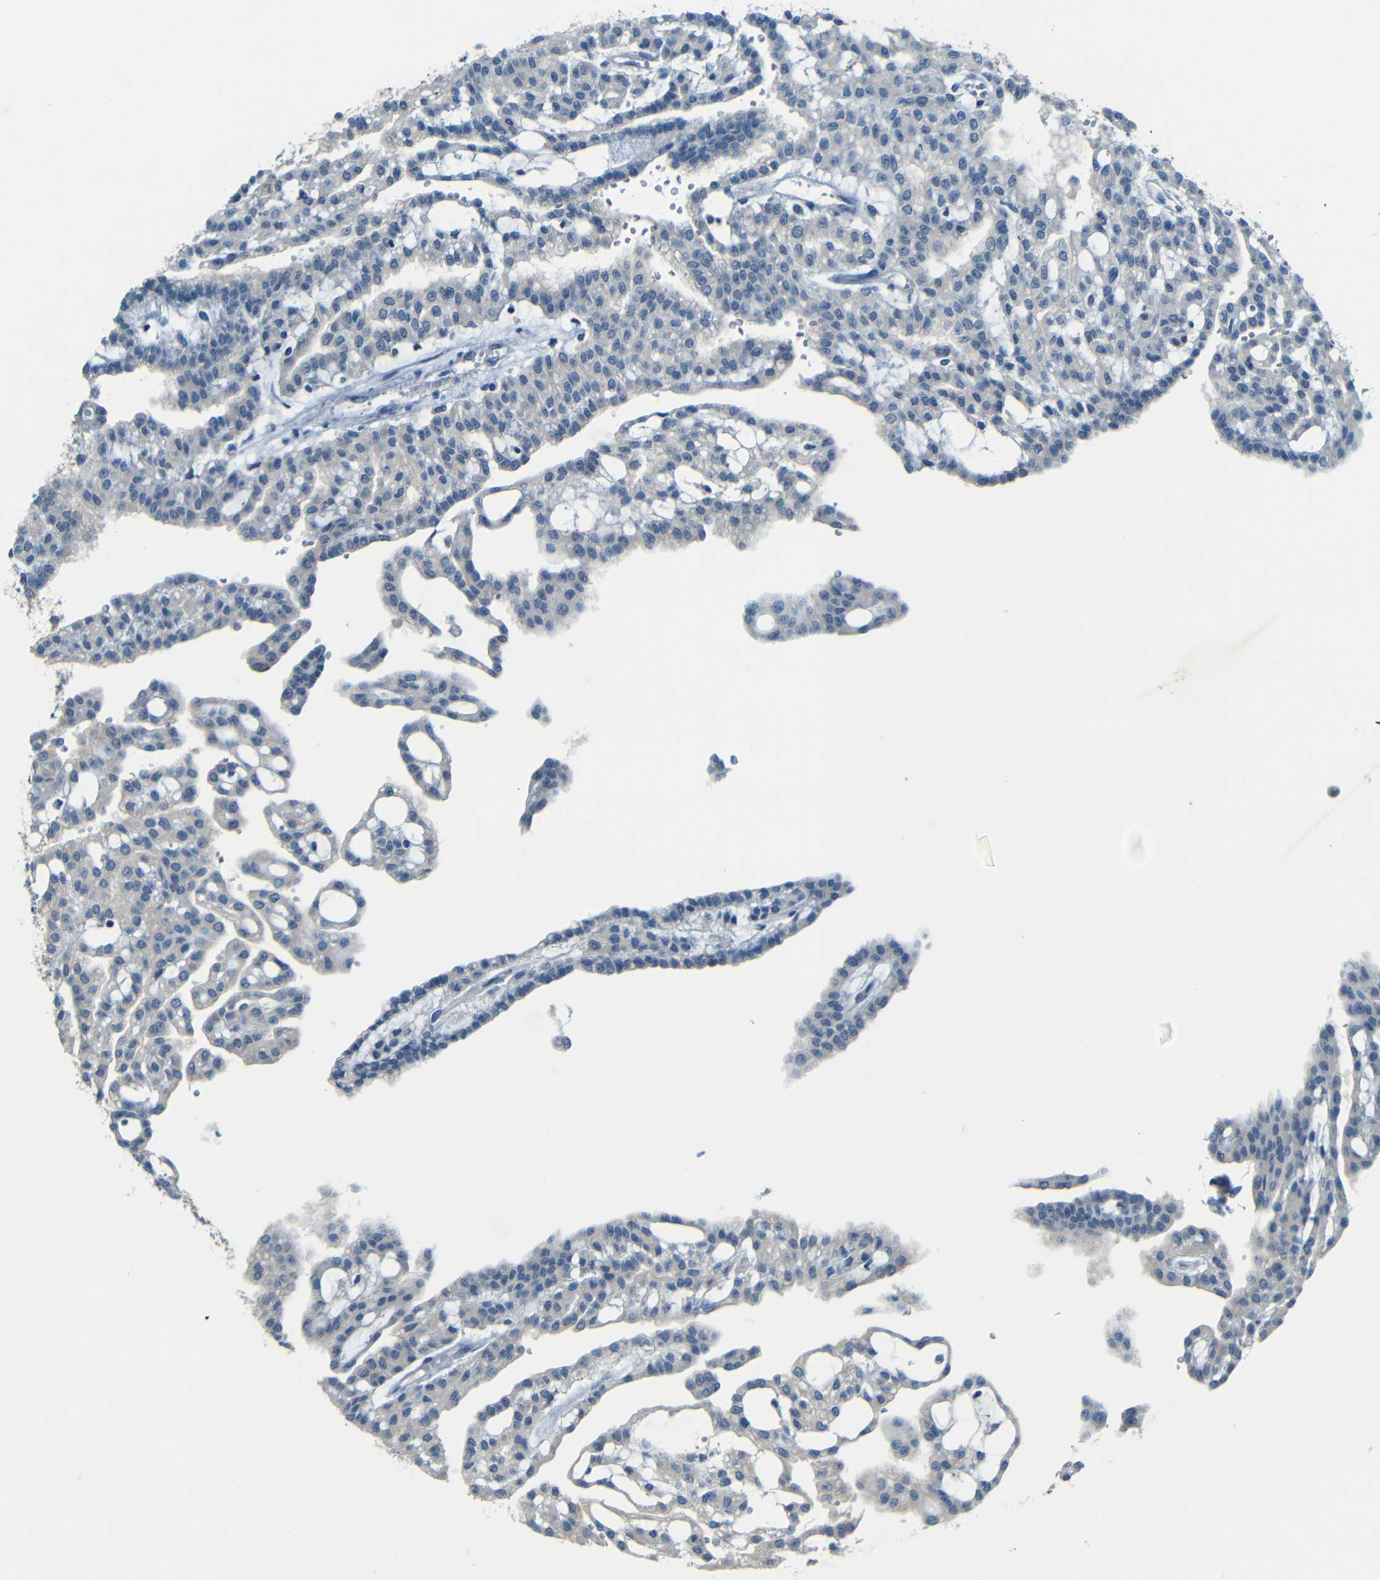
{"staining": {"intensity": "negative", "quantity": "none", "location": "none"}, "tissue": "renal cancer", "cell_type": "Tumor cells", "image_type": "cancer", "snomed": [{"axis": "morphology", "description": "Adenocarcinoma, NOS"}, {"axis": "topography", "description": "Kidney"}], "caption": "High magnification brightfield microscopy of renal cancer stained with DAB (3,3'-diaminobenzidine) (brown) and counterstained with hematoxylin (blue): tumor cells show no significant staining.", "gene": "ZMAT1", "patient": {"sex": "male", "age": 63}}